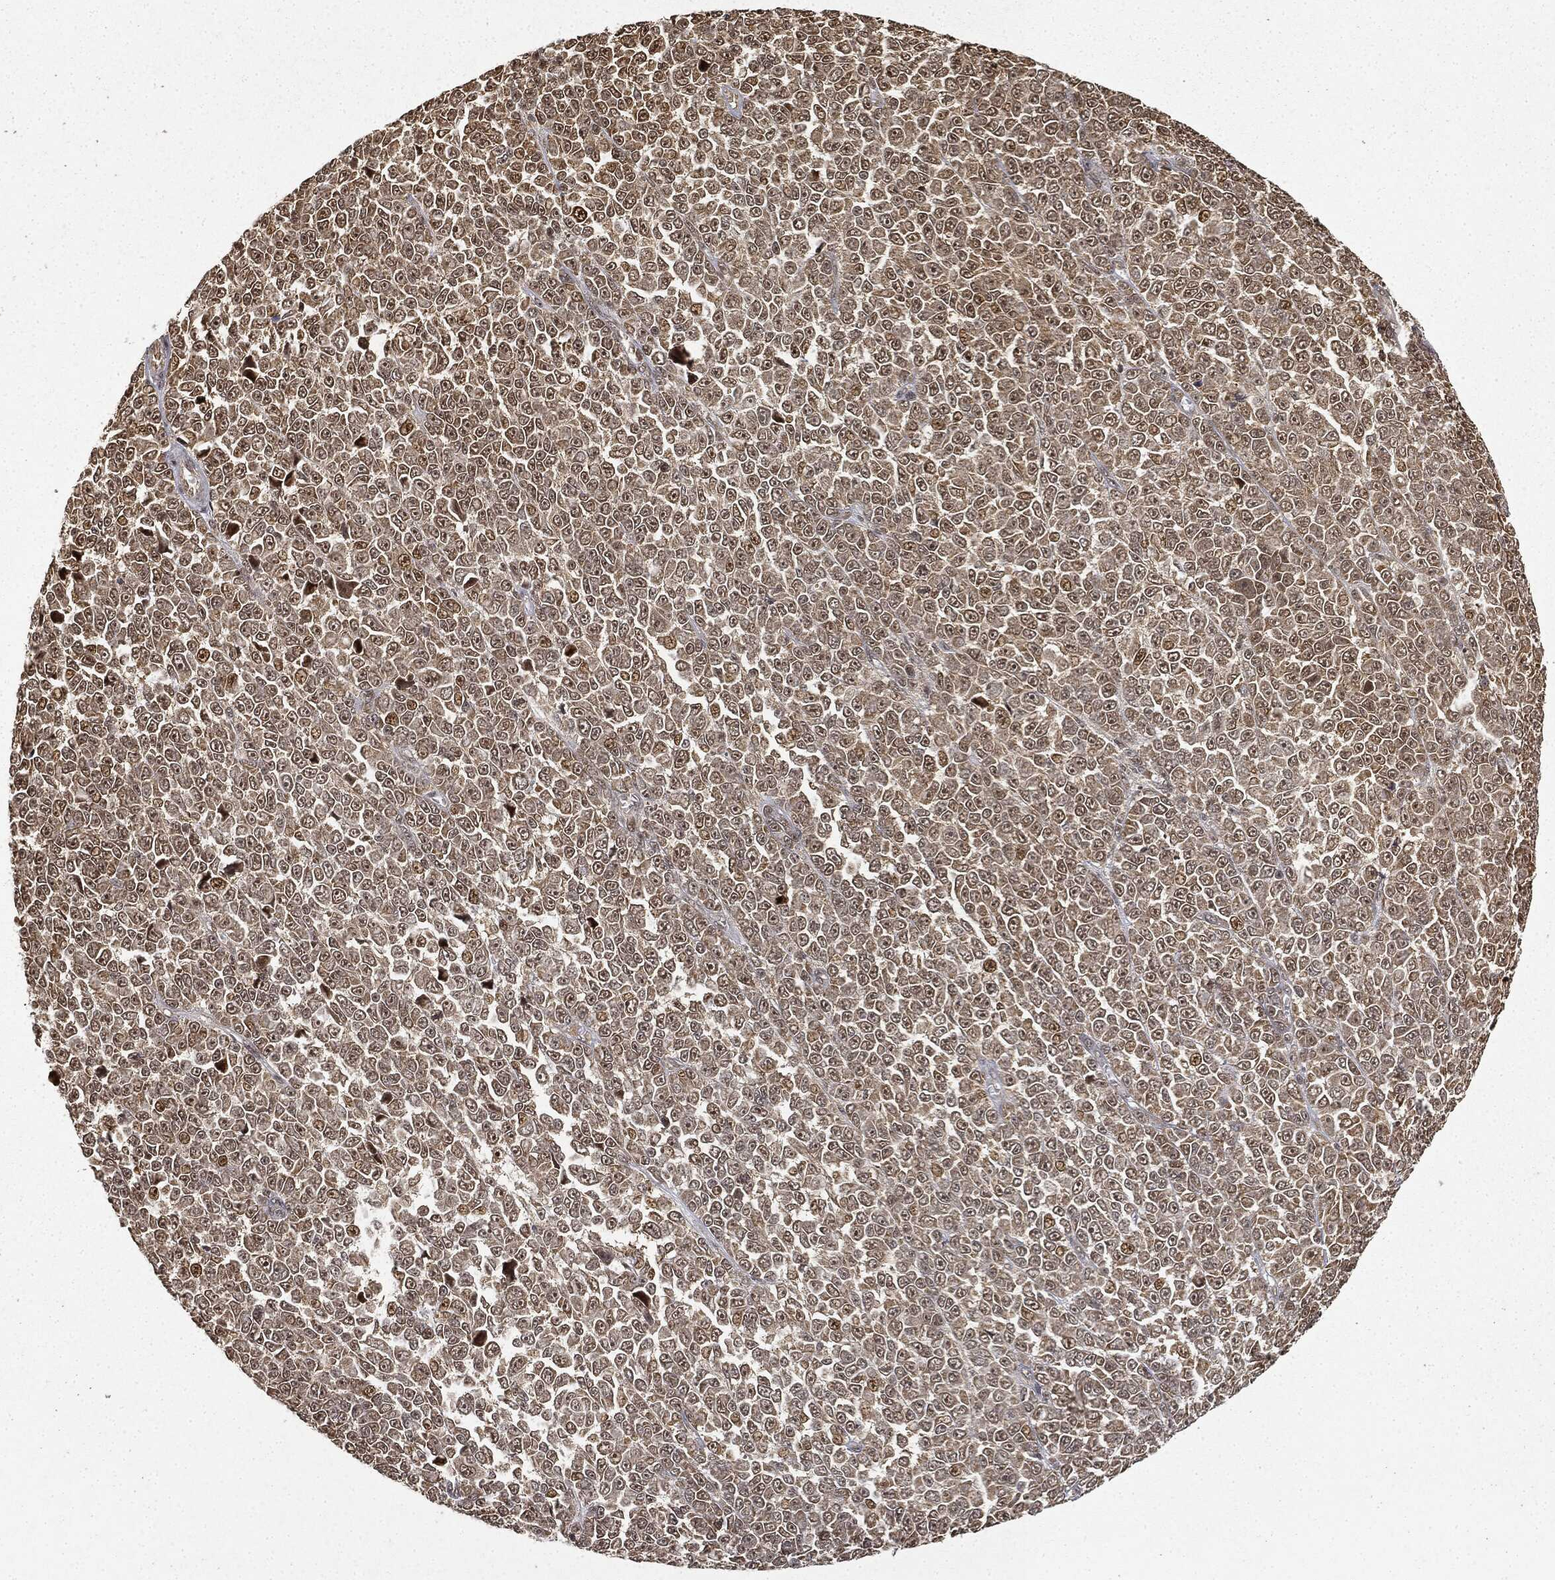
{"staining": {"intensity": "weak", "quantity": ">75%", "location": "cytoplasmic/membranous,nuclear"}, "tissue": "melanoma", "cell_type": "Tumor cells", "image_type": "cancer", "snomed": [{"axis": "morphology", "description": "Malignant melanoma, NOS"}, {"axis": "topography", "description": "Skin"}], "caption": "Weak cytoplasmic/membranous and nuclear protein expression is present in approximately >75% of tumor cells in melanoma.", "gene": "ZNHIT6", "patient": {"sex": "female", "age": 95}}